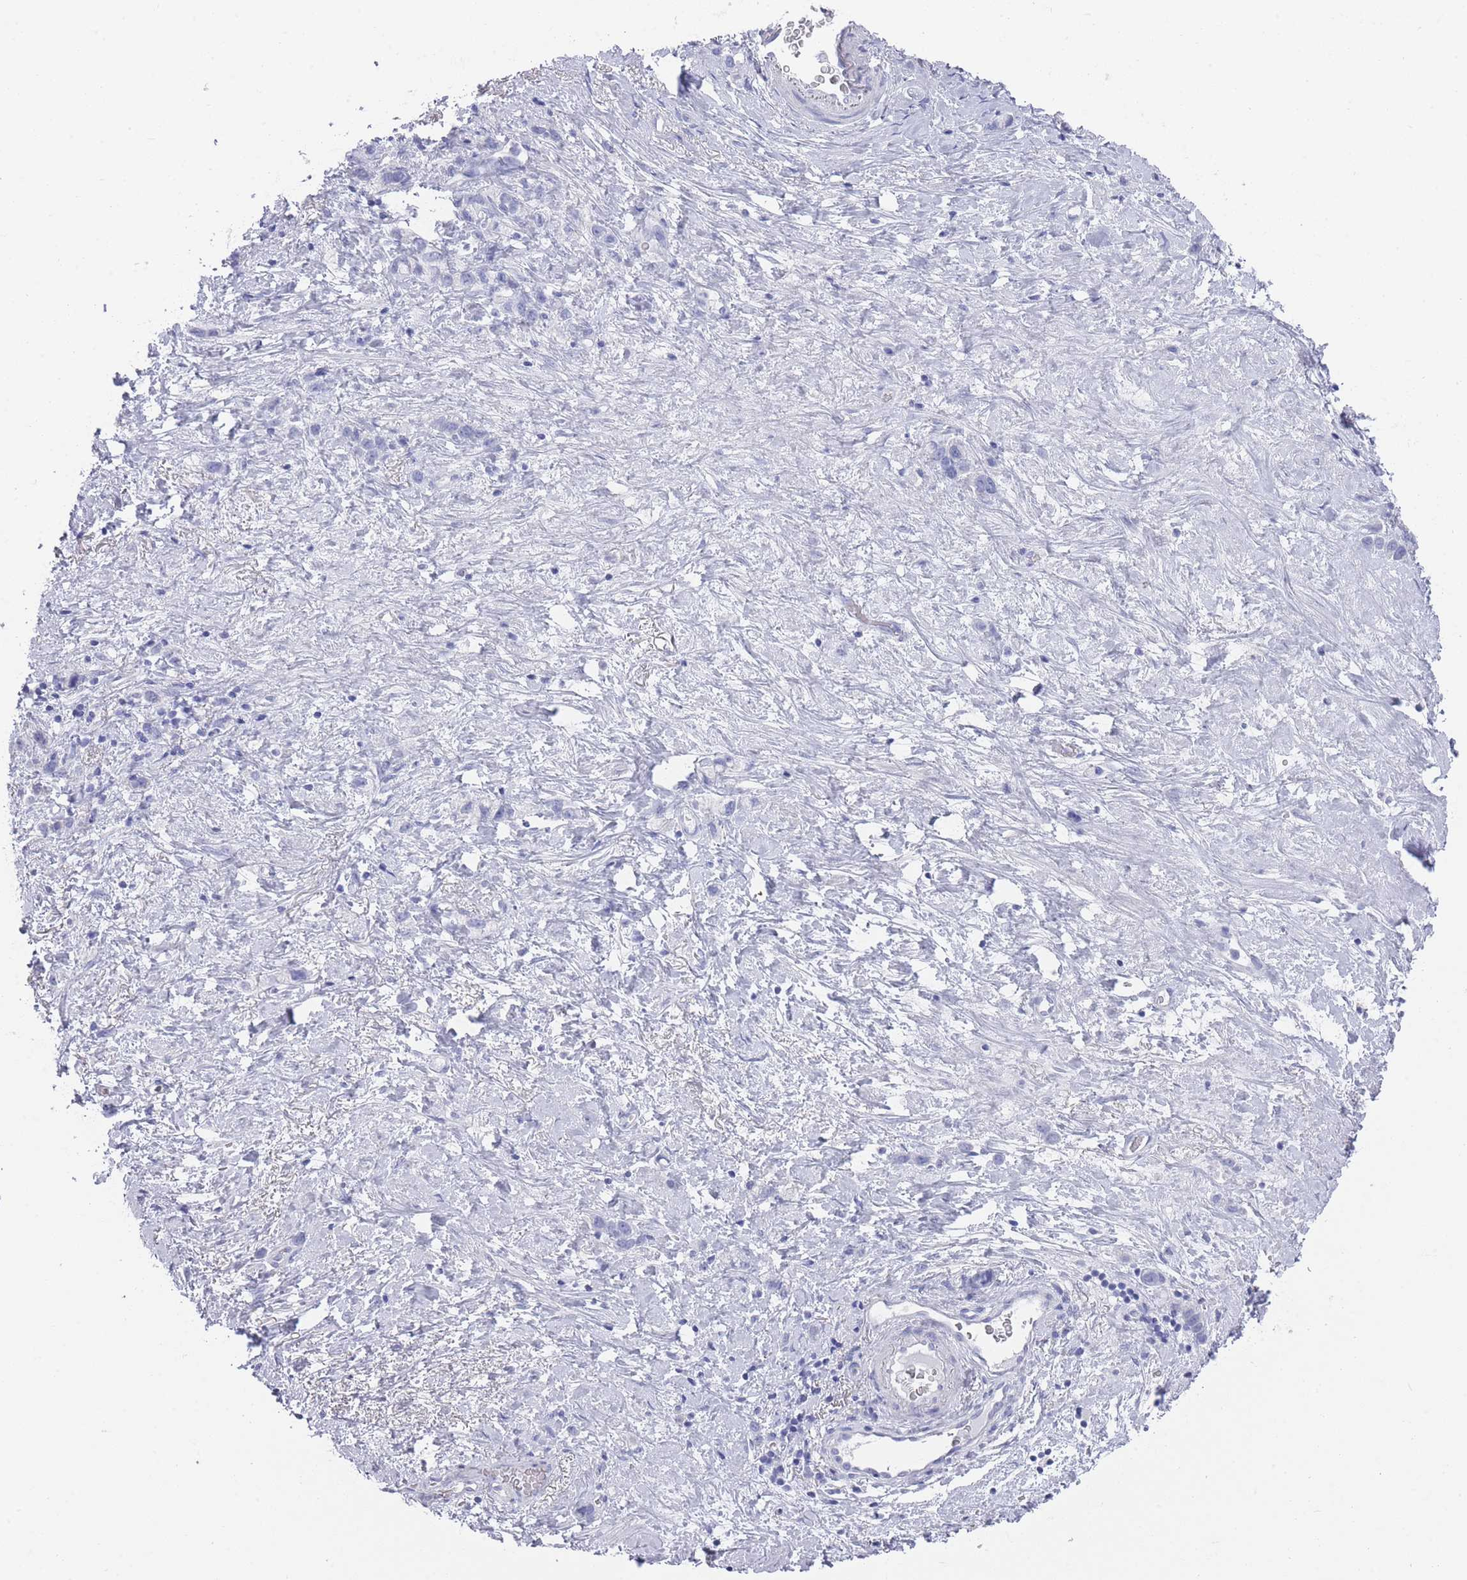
{"staining": {"intensity": "negative", "quantity": "none", "location": "none"}, "tissue": "stomach cancer", "cell_type": "Tumor cells", "image_type": "cancer", "snomed": [{"axis": "morphology", "description": "Adenocarcinoma, NOS"}, {"axis": "topography", "description": "Stomach"}], "caption": "Immunohistochemical staining of stomach cancer (adenocarcinoma) demonstrates no significant expression in tumor cells.", "gene": "RAB2B", "patient": {"sex": "female", "age": 65}}